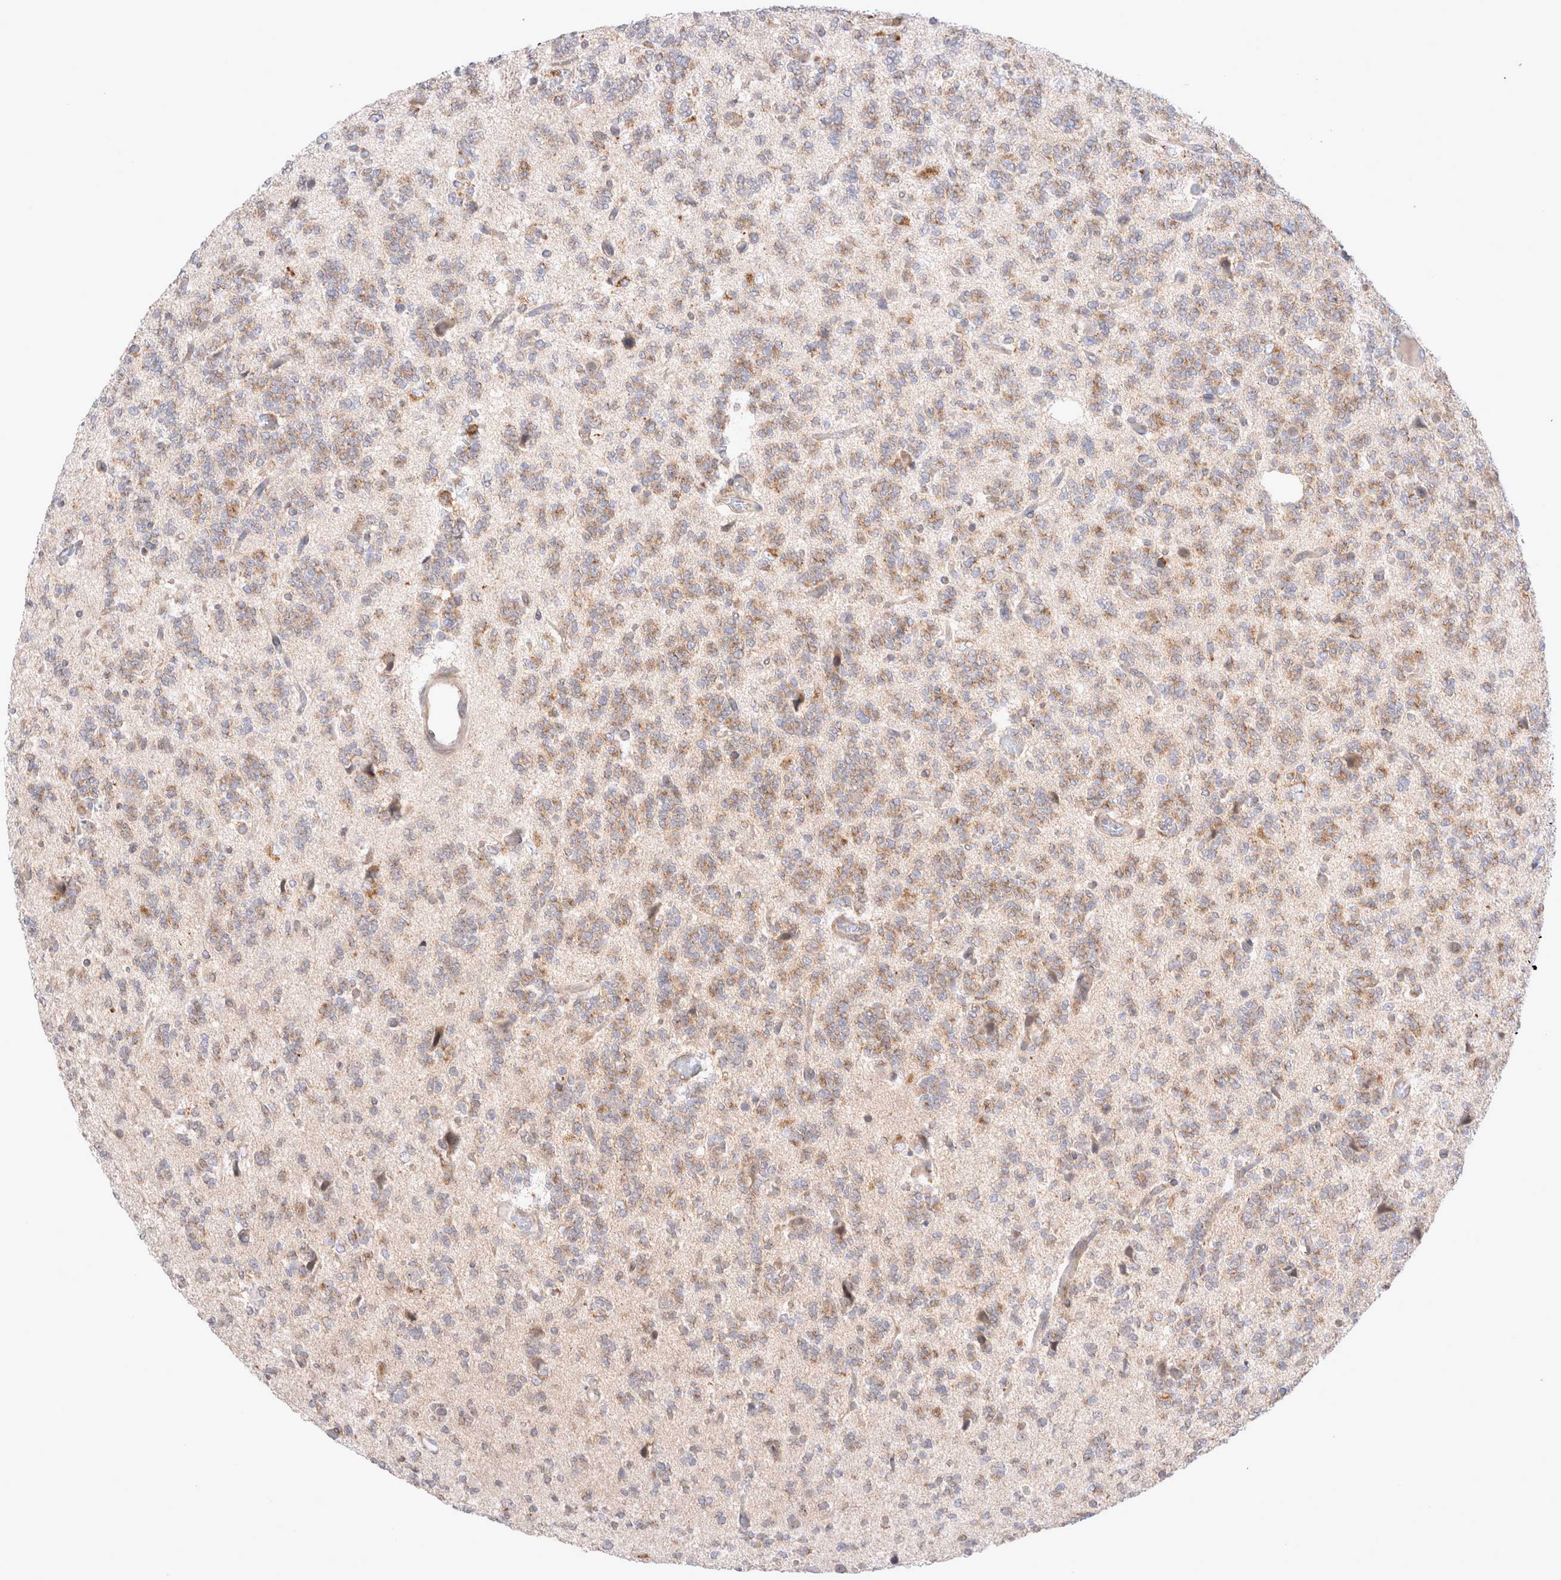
{"staining": {"intensity": "weak", "quantity": ">75%", "location": "cytoplasmic/membranous"}, "tissue": "glioma", "cell_type": "Tumor cells", "image_type": "cancer", "snomed": [{"axis": "morphology", "description": "Glioma, malignant, Low grade"}, {"axis": "topography", "description": "Brain"}], "caption": "A micrograph of glioma stained for a protein shows weak cytoplasmic/membranous brown staining in tumor cells.", "gene": "NPC1", "patient": {"sex": "male", "age": 38}}